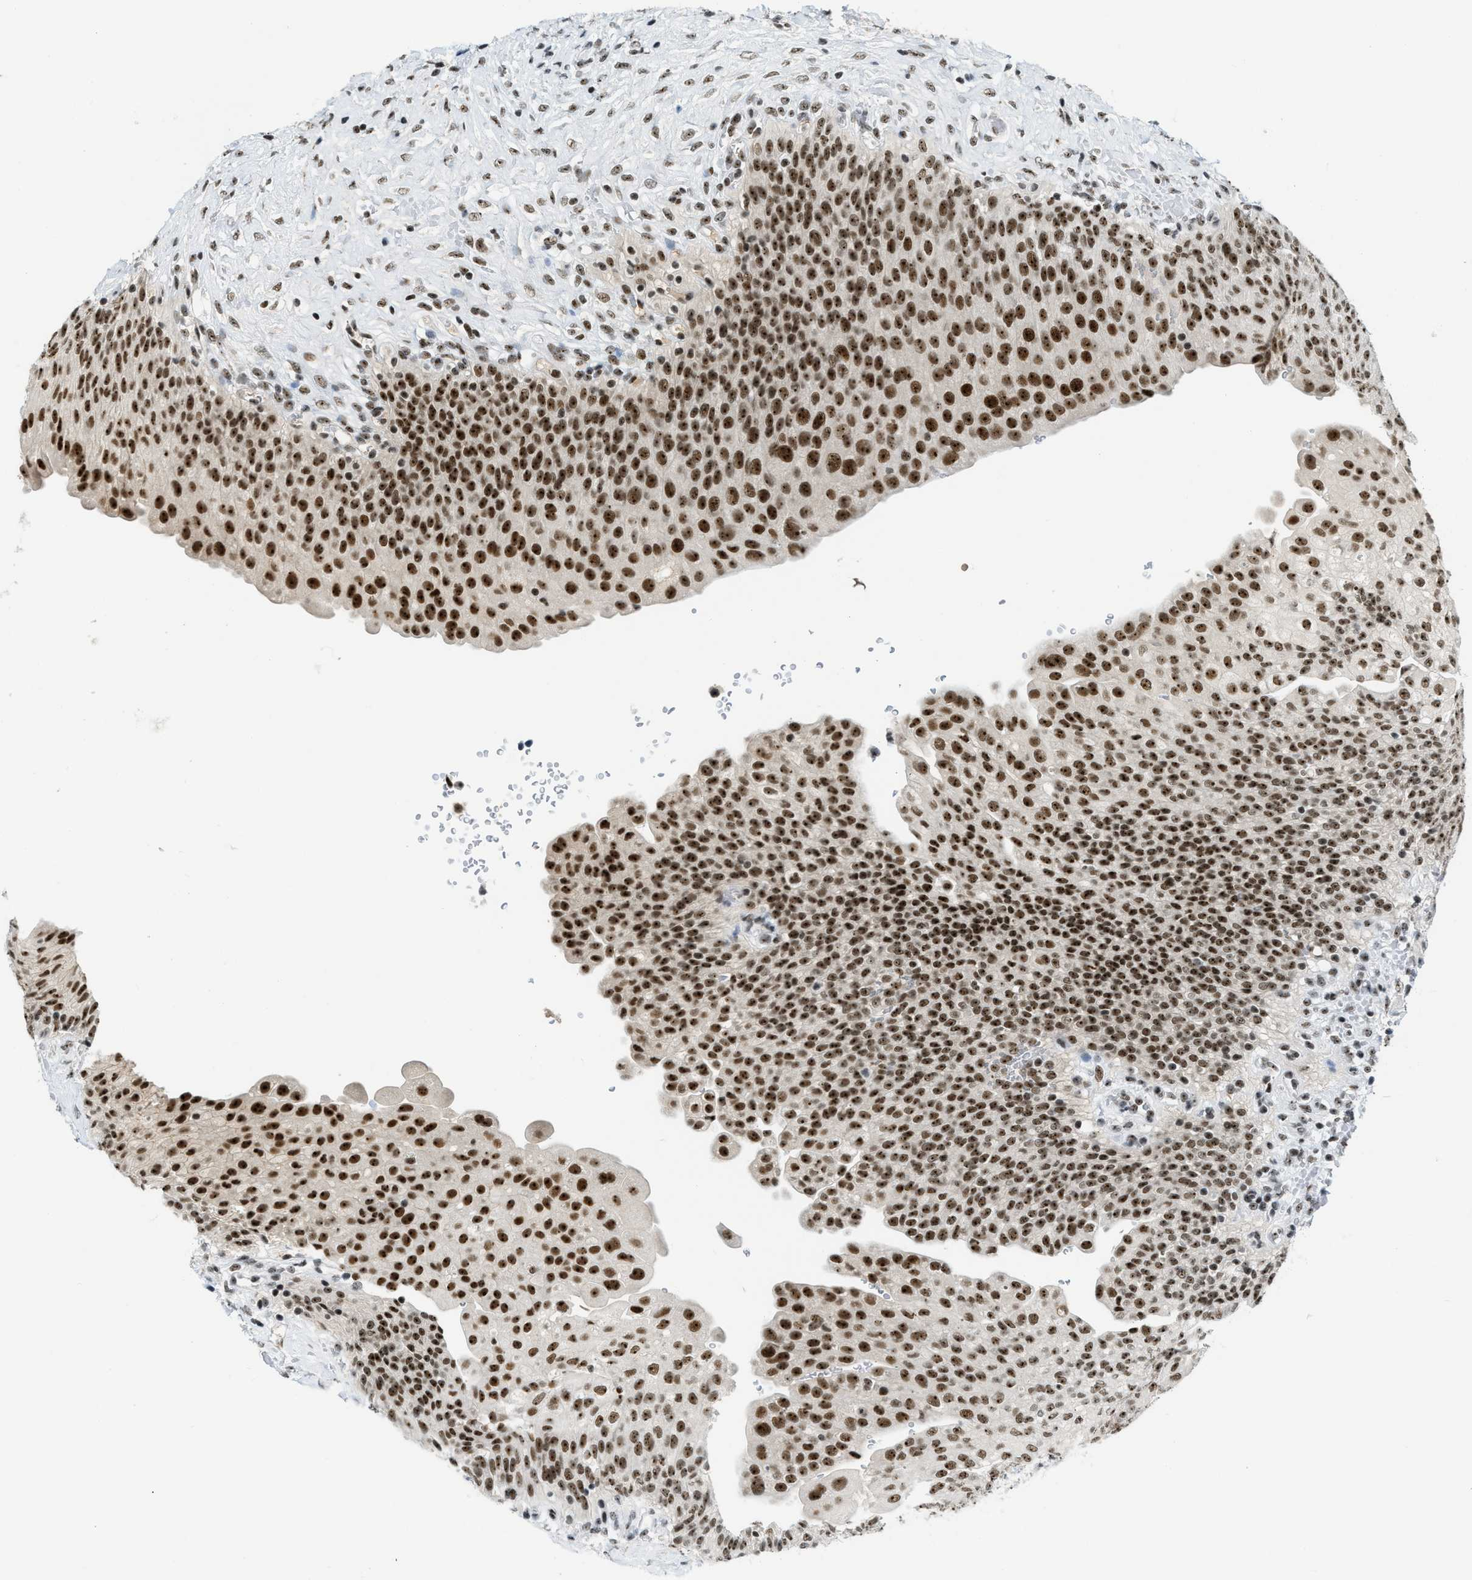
{"staining": {"intensity": "strong", "quantity": ">75%", "location": "nuclear"}, "tissue": "urinary bladder", "cell_type": "Urothelial cells", "image_type": "normal", "snomed": [{"axis": "morphology", "description": "Urothelial carcinoma, High grade"}, {"axis": "topography", "description": "Urinary bladder"}], "caption": "Urinary bladder stained for a protein (brown) reveals strong nuclear positive expression in about >75% of urothelial cells.", "gene": "URB1", "patient": {"sex": "male", "age": 46}}